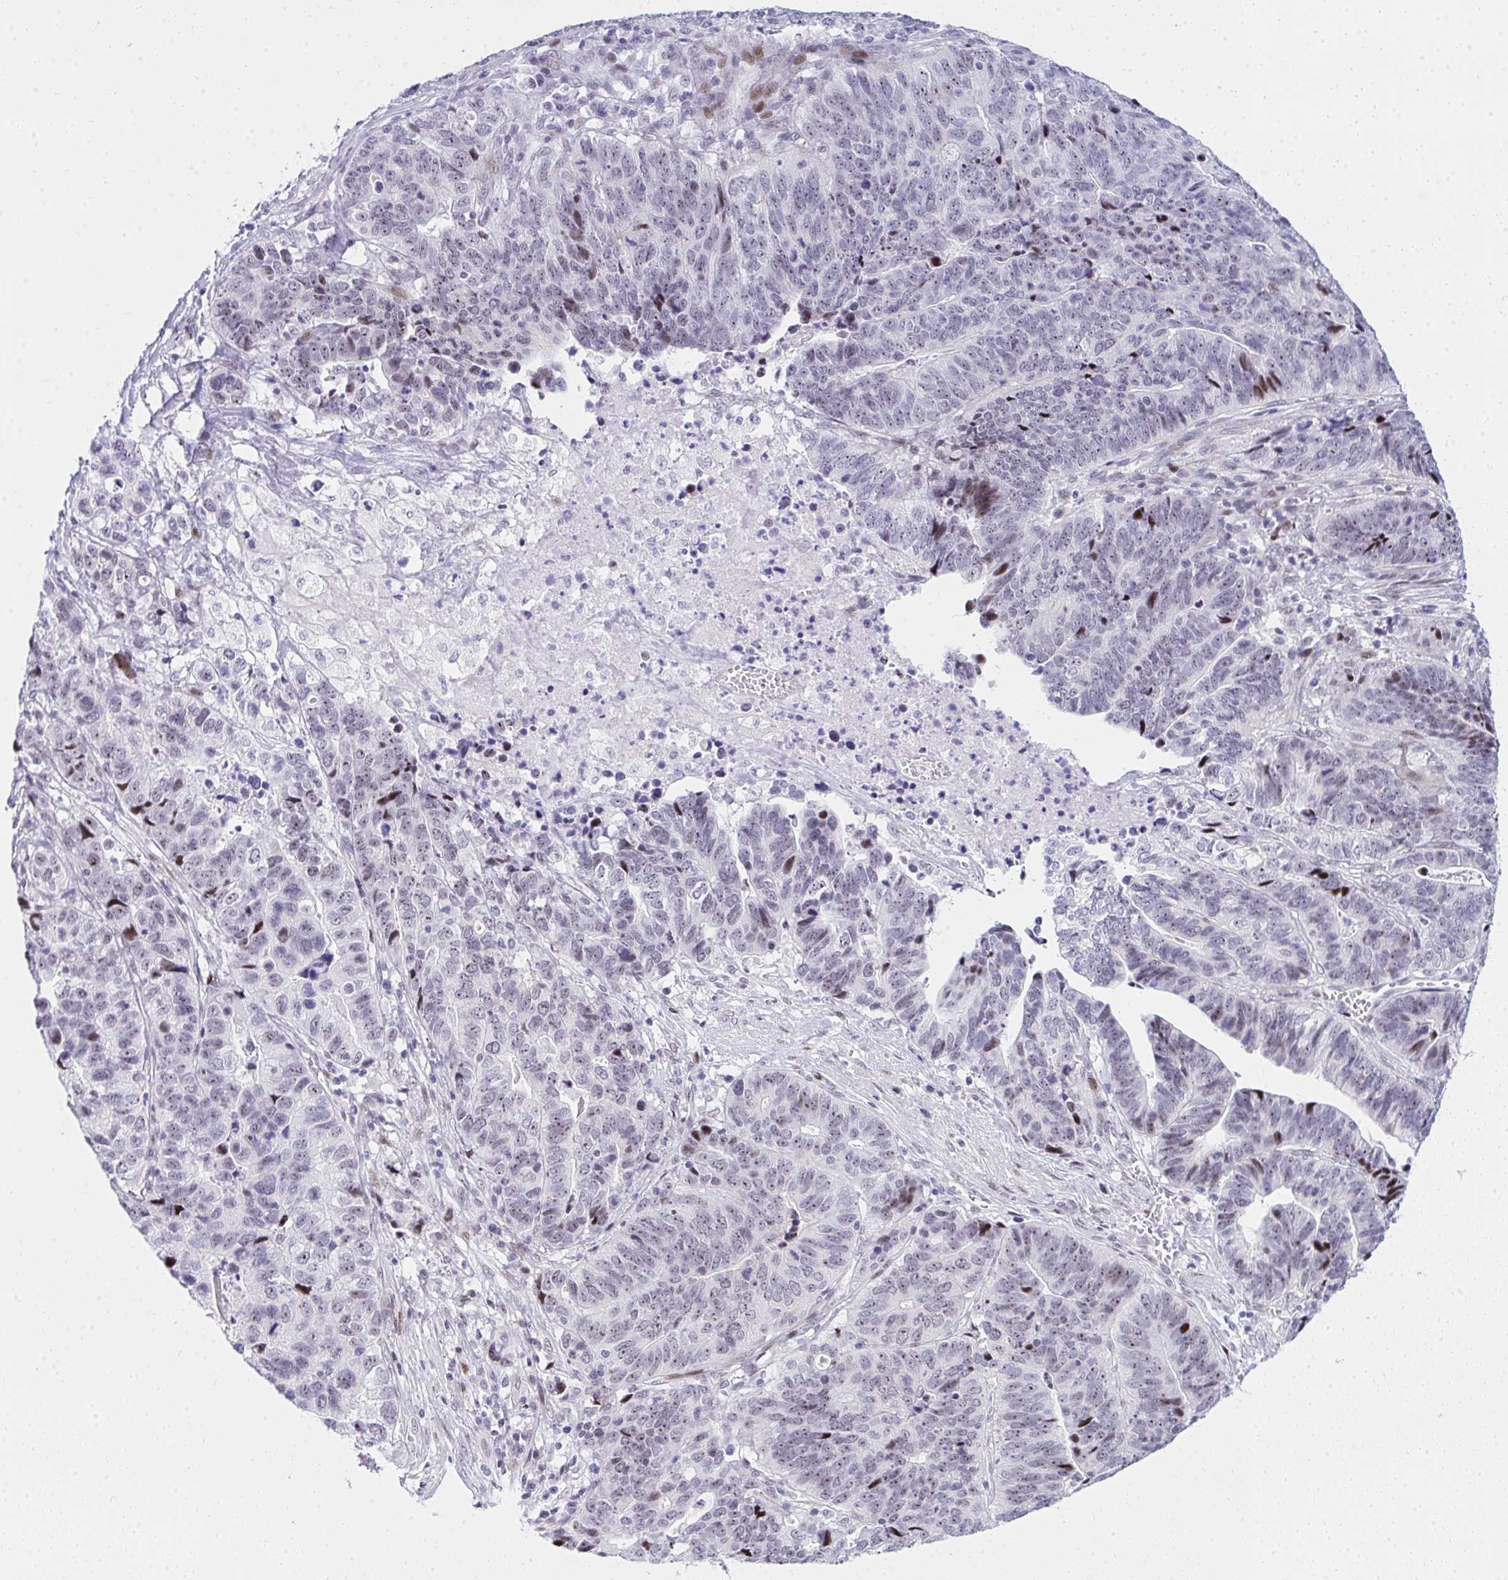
{"staining": {"intensity": "weak", "quantity": "25%-75%", "location": "nuclear"}, "tissue": "stomach cancer", "cell_type": "Tumor cells", "image_type": "cancer", "snomed": [{"axis": "morphology", "description": "Adenocarcinoma, NOS"}, {"axis": "topography", "description": "Stomach, upper"}], "caption": "A micrograph showing weak nuclear expression in about 25%-75% of tumor cells in stomach cancer (adenocarcinoma), as visualized by brown immunohistochemical staining.", "gene": "GLDN", "patient": {"sex": "female", "age": 67}}